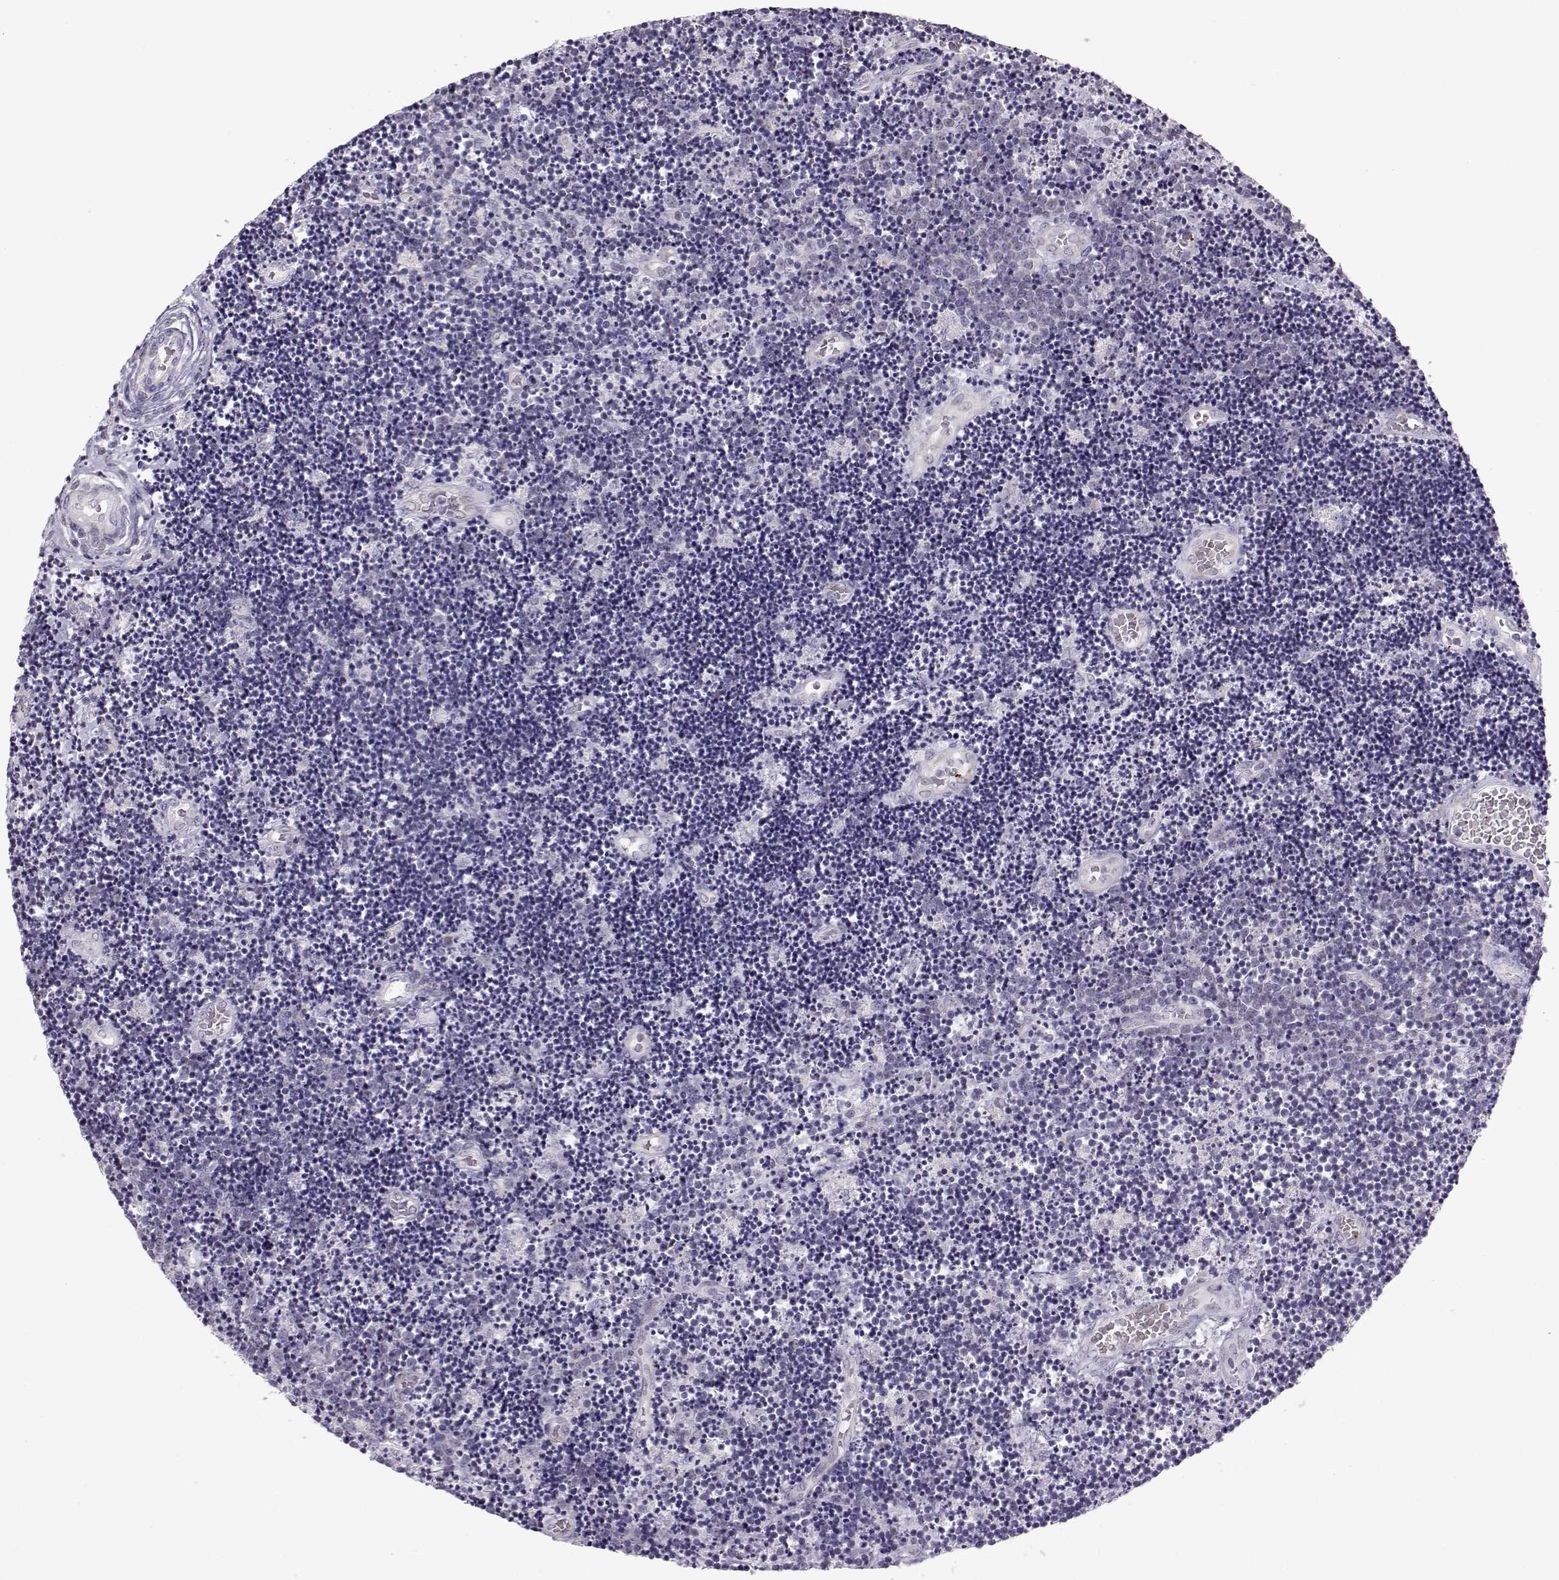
{"staining": {"intensity": "negative", "quantity": "none", "location": "none"}, "tissue": "lymphoma", "cell_type": "Tumor cells", "image_type": "cancer", "snomed": [{"axis": "morphology", "description": "Malignant lymphoma, non-Hodgkin's type, Low grade"}, {"axis": "topography", "description": "Brain"}], "caption": "An immunohistochemistry image of malignant lymphoma, non-Hodgkin's type (low-grade) is shown. There is no staining in tumor cells of malignant lymphoma, non-Hodgkin's type (low-grade). Nuclei are stained in blue.", "gene": "KLF17", "patient": {"sex": "female", "age": 66}}